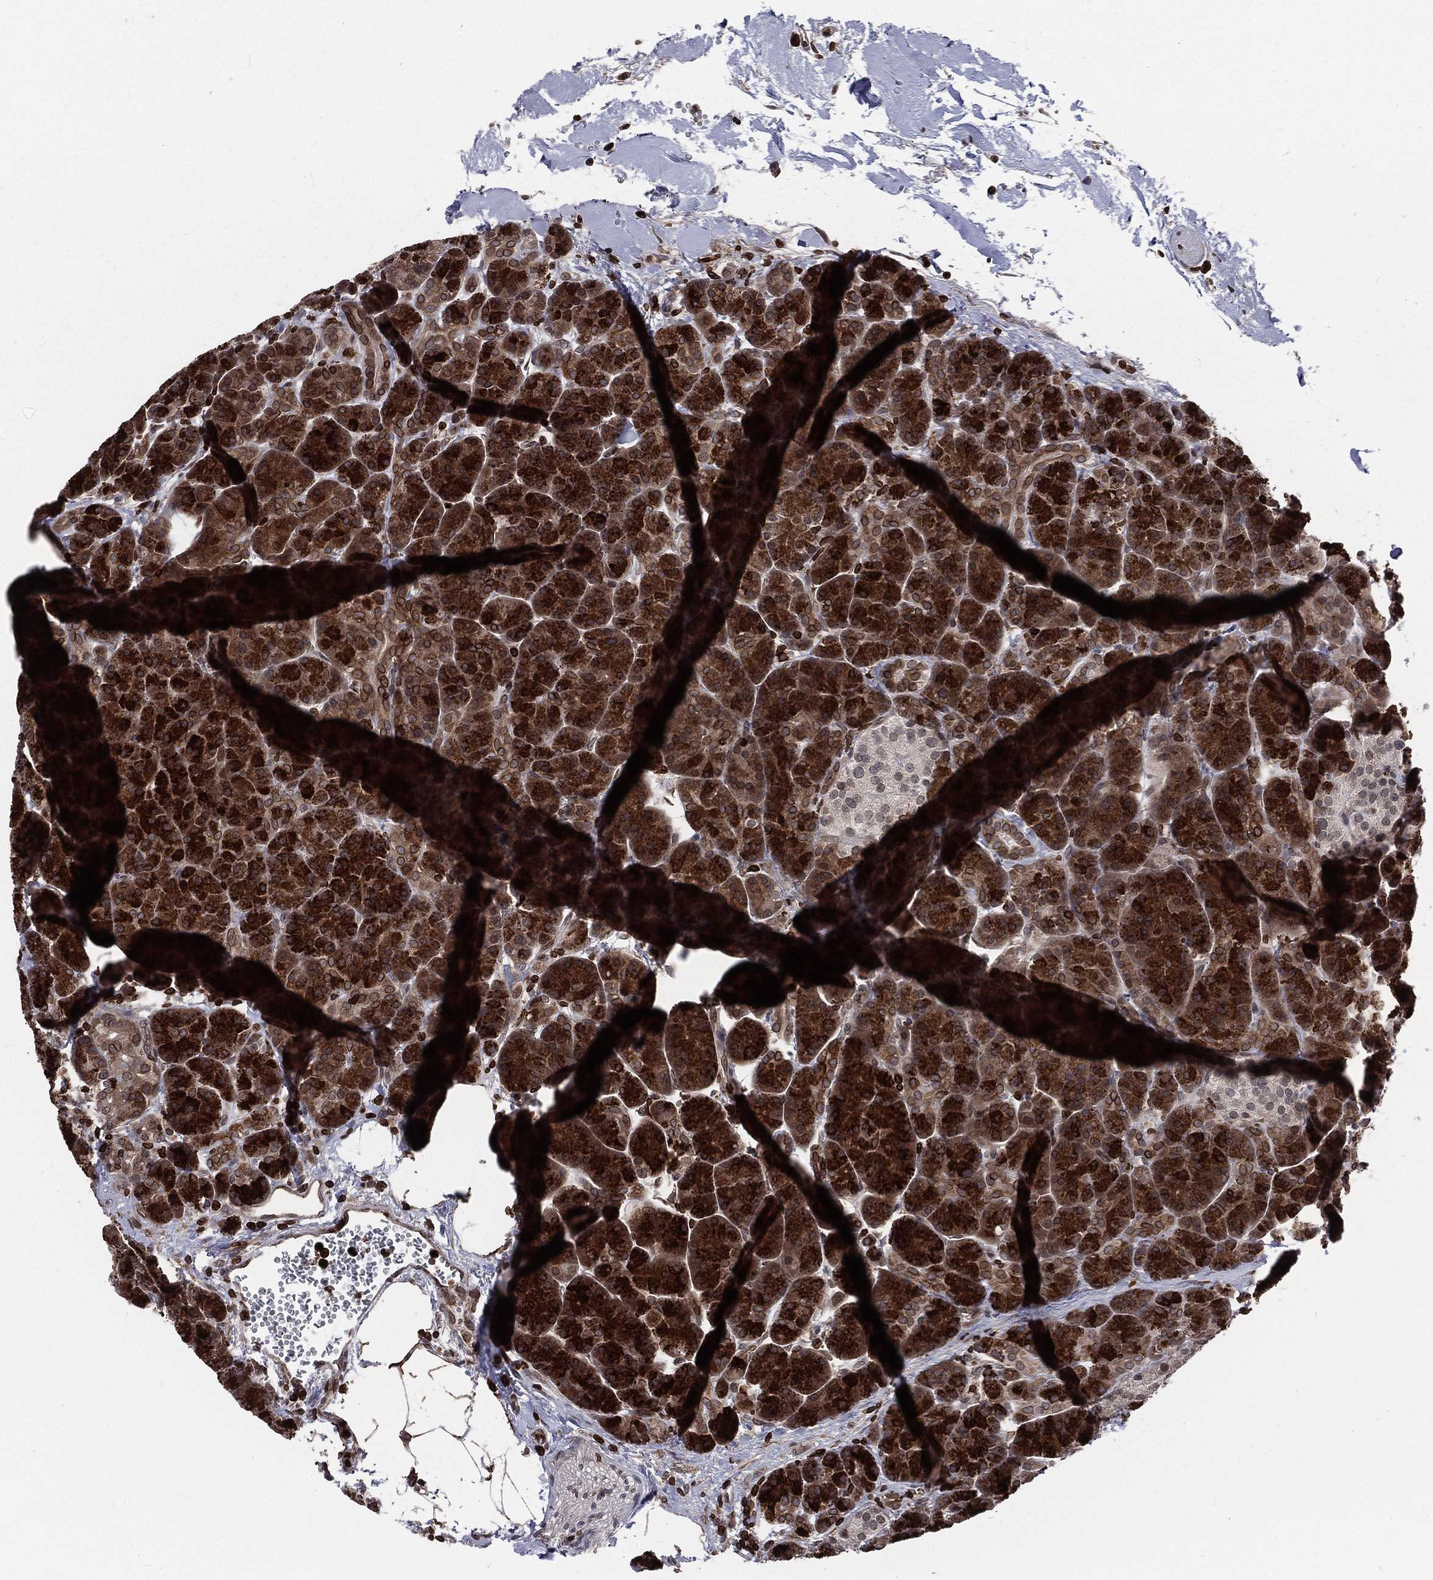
{"staining": {"intensity": "strong", "quantity": ">75%", "location": "cytoplasmic/membranous,nuclear"}, "tissue": "pancreas", "cell_type": "Exocrine glandular cells", "image_type": "normal", "snomed": [{"axis": "morphology", "description": "Normal tissue, NOS"}, {"axis": "topography", "description": "Pancreas"}], "caption": "Immunohistochemistry (IHC) histopathology image of benign human pancreas stained for a protein (brown), which shows high levels of strong cytoplasmic/membranous,nuclear positivity in about >75% of exocrine glandular cells.", "gene": "LBR", "patient": {"sex": "female", "age": 63}}